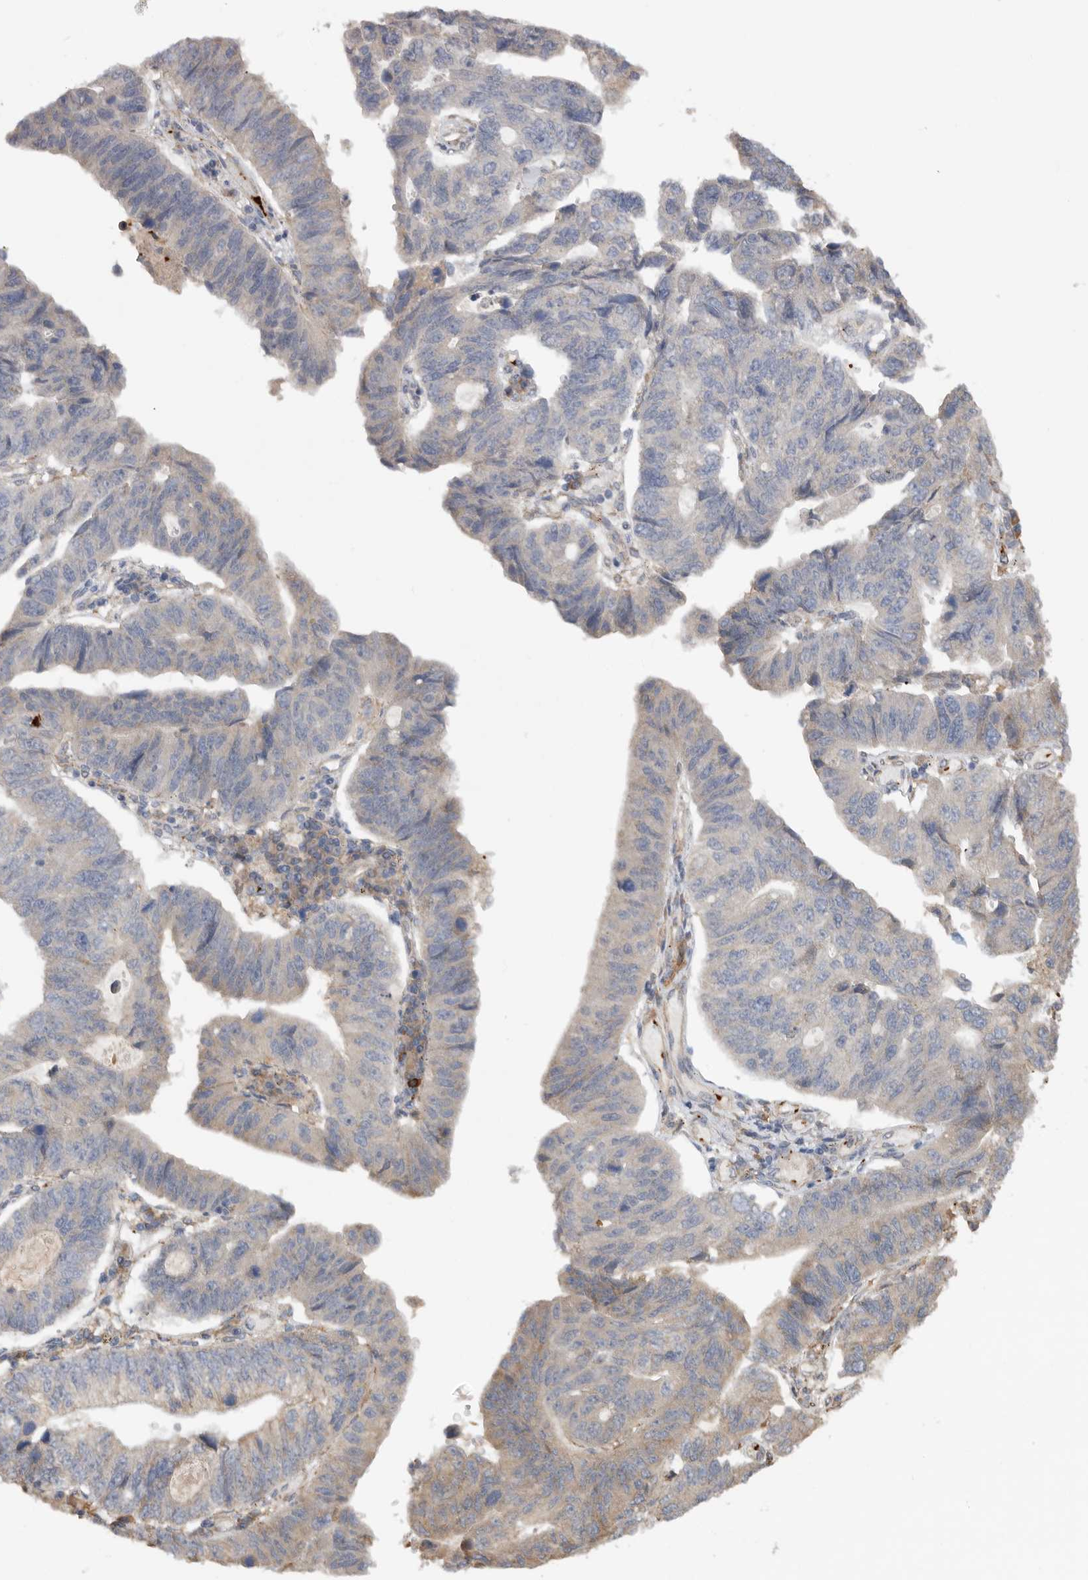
{"staining": {"intensity": "weak", "quantity": "25%-75%", "location": "cytoplasmic/membranous"}, "tissue": "stomach cancer", "cell_type": "Tumor cells", "image_type": "cancer", "snomed": [{"axis": "morphology", "description": "Adenocarcinoma, NOS"}, {"axis": "topography", "description": "Stomach"}], "caption": "IHC of human stomach adenocarcinoma demonstrates low levels of weak cytoplasmic/membranous positivity in about 25%-75% of tumor cells.", "gene": "CDC42BPB", "patient": {"sex": "male", "age": 59}}